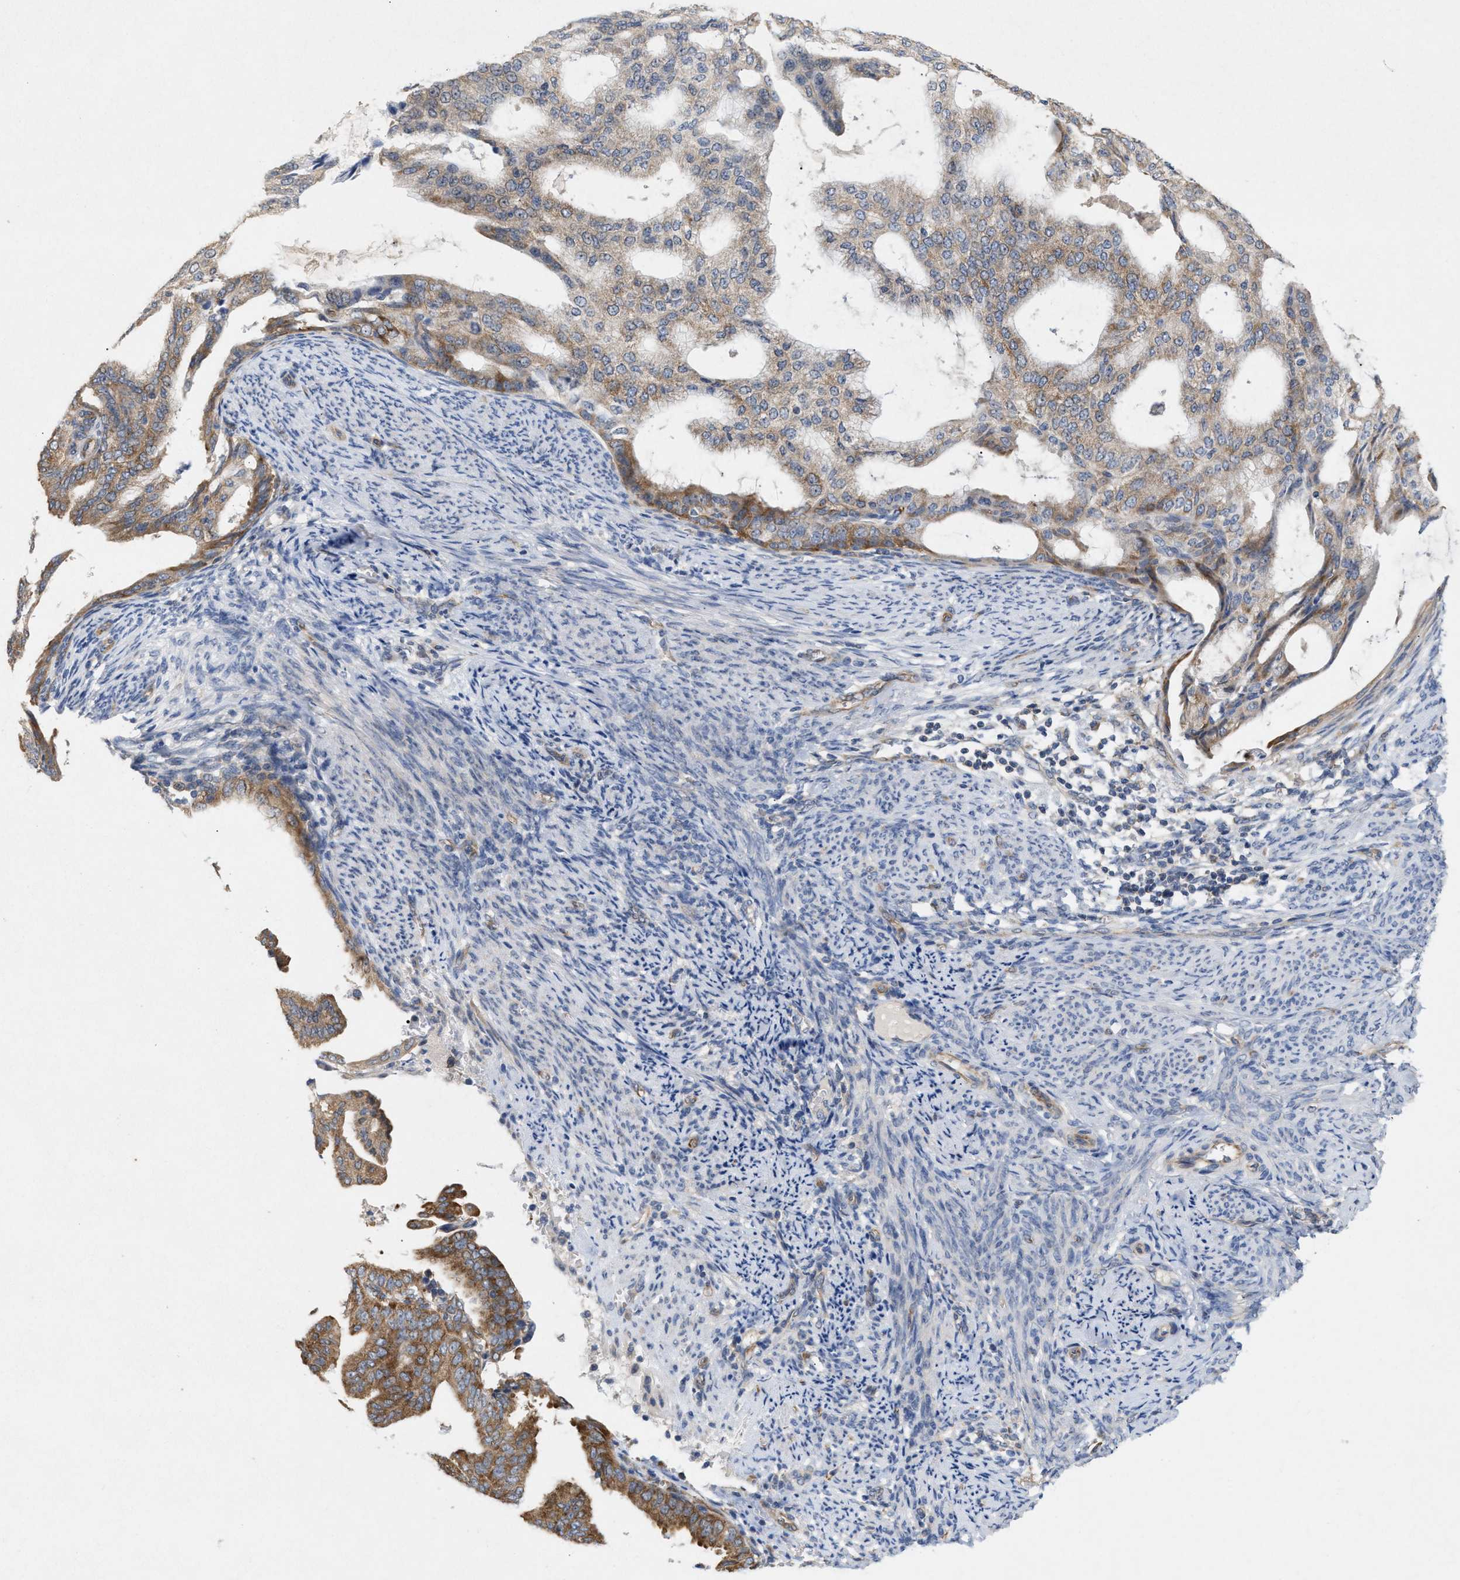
{"staining": {"intensity": "moderate", "quantity": ">75%", "location": "cytoplasmic/membranous"}, "tissue": "endometrial cancer", "cell_type": "Tumor cells", "image_type": "cancer", "snomed": [{"axis": "morphology", "description": "Adenocarcinoma, NOS"}, {"axis": "topography", "description": "Endometrium"}], "caption": "Immunohistochemistry staining of endometrial cancer (adenocarcinoma), which displays medium levels of moderate cytoplasmic/membranous positivity in approximately >75% of tumor cells indicating moderate cytoplasmic/membranous protein expression. The staining was performed using DAB (3,3'-diaminobenzidine) (brown) for protein detection and nuclei were counterstained in hematoxylin (blue).", "gene": "UBAP2", "patient": {"sex": "female", "age": 58}}